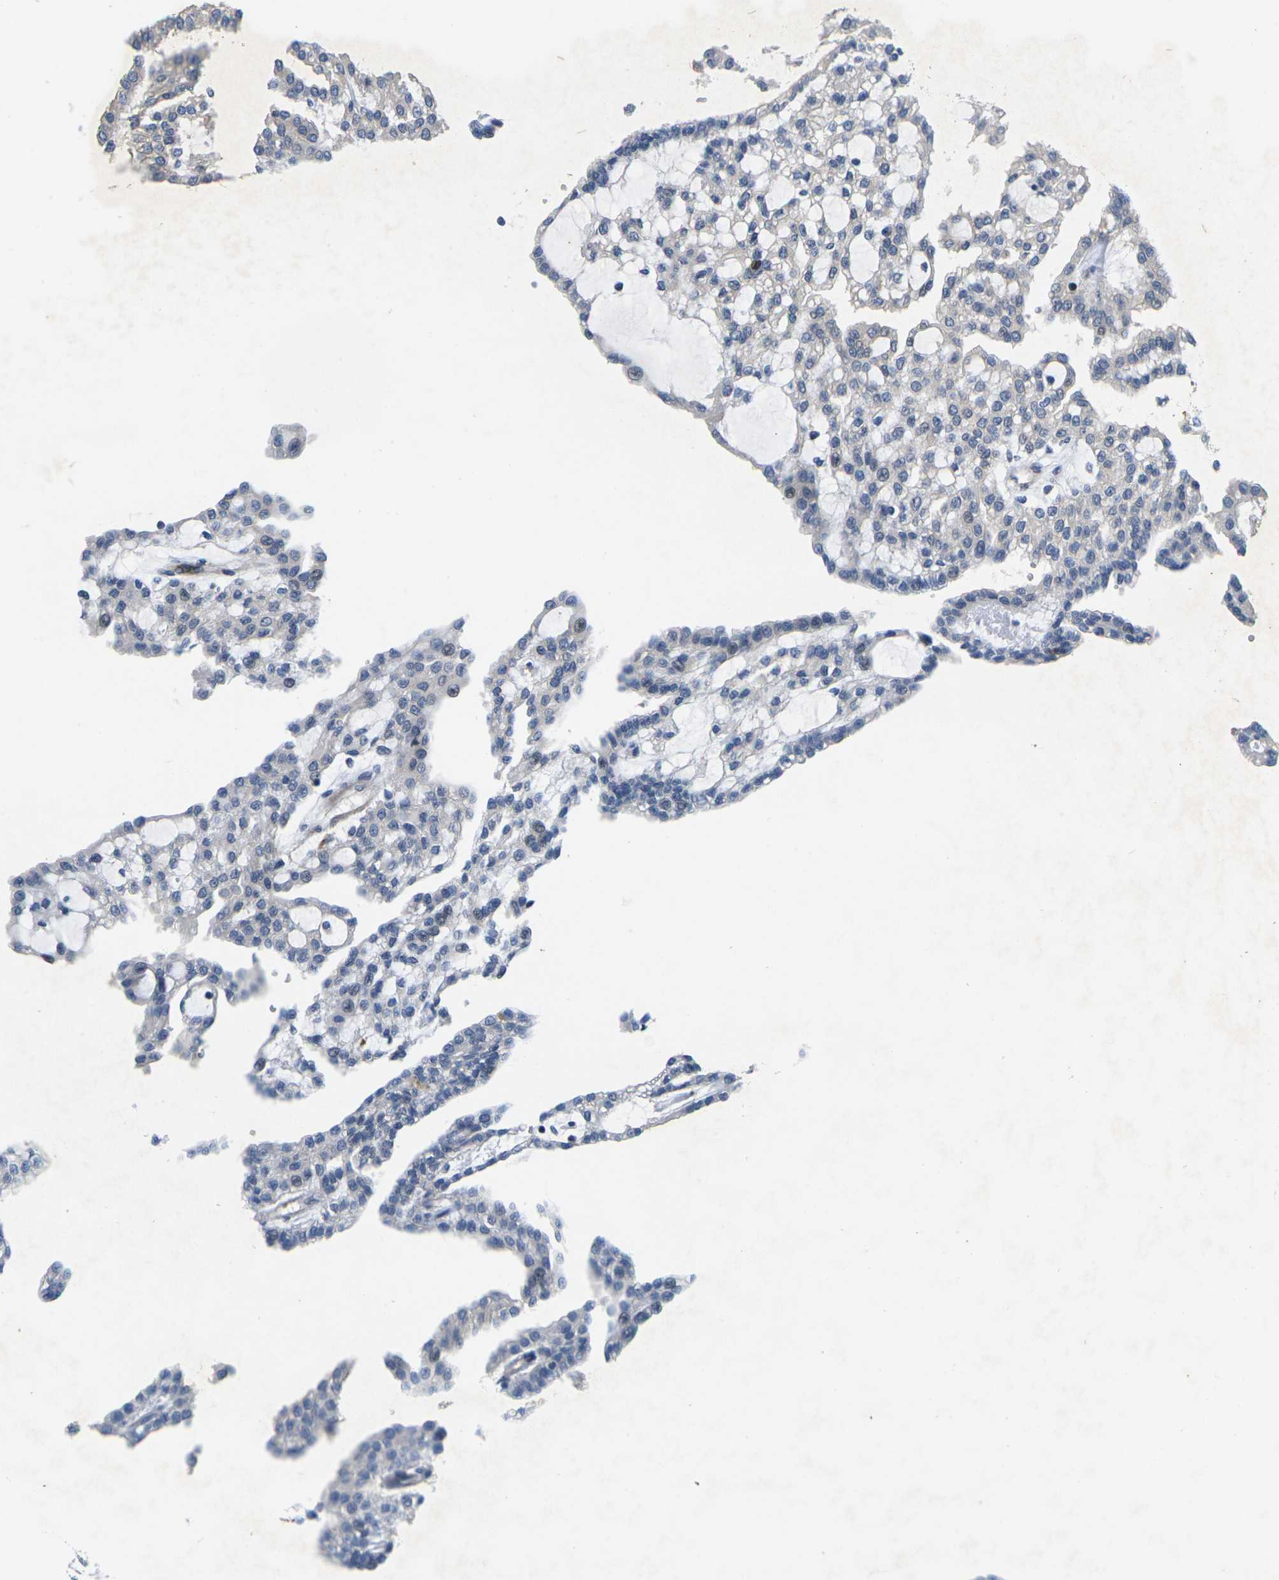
{"staining": {"intensity": "weak", "quantity": "<25%", "location": "cytoplasmic/membranous"}, "tissue": "renal cancer", "cell_type": "Tumor cells", "image_type": "cancer", "snomed": [{"axis": "morphology", "description": "Adenocarcinoma, NOS"}, {"axis": "topography", "description": "Kidney"}], "caption": "The IHC histopathology image has no significant staining in tumor cells of renal cancer (adenocarcinoma) tissue.", "gene": "ROBO2", "patient": {"sex": "male", "age": 63}}